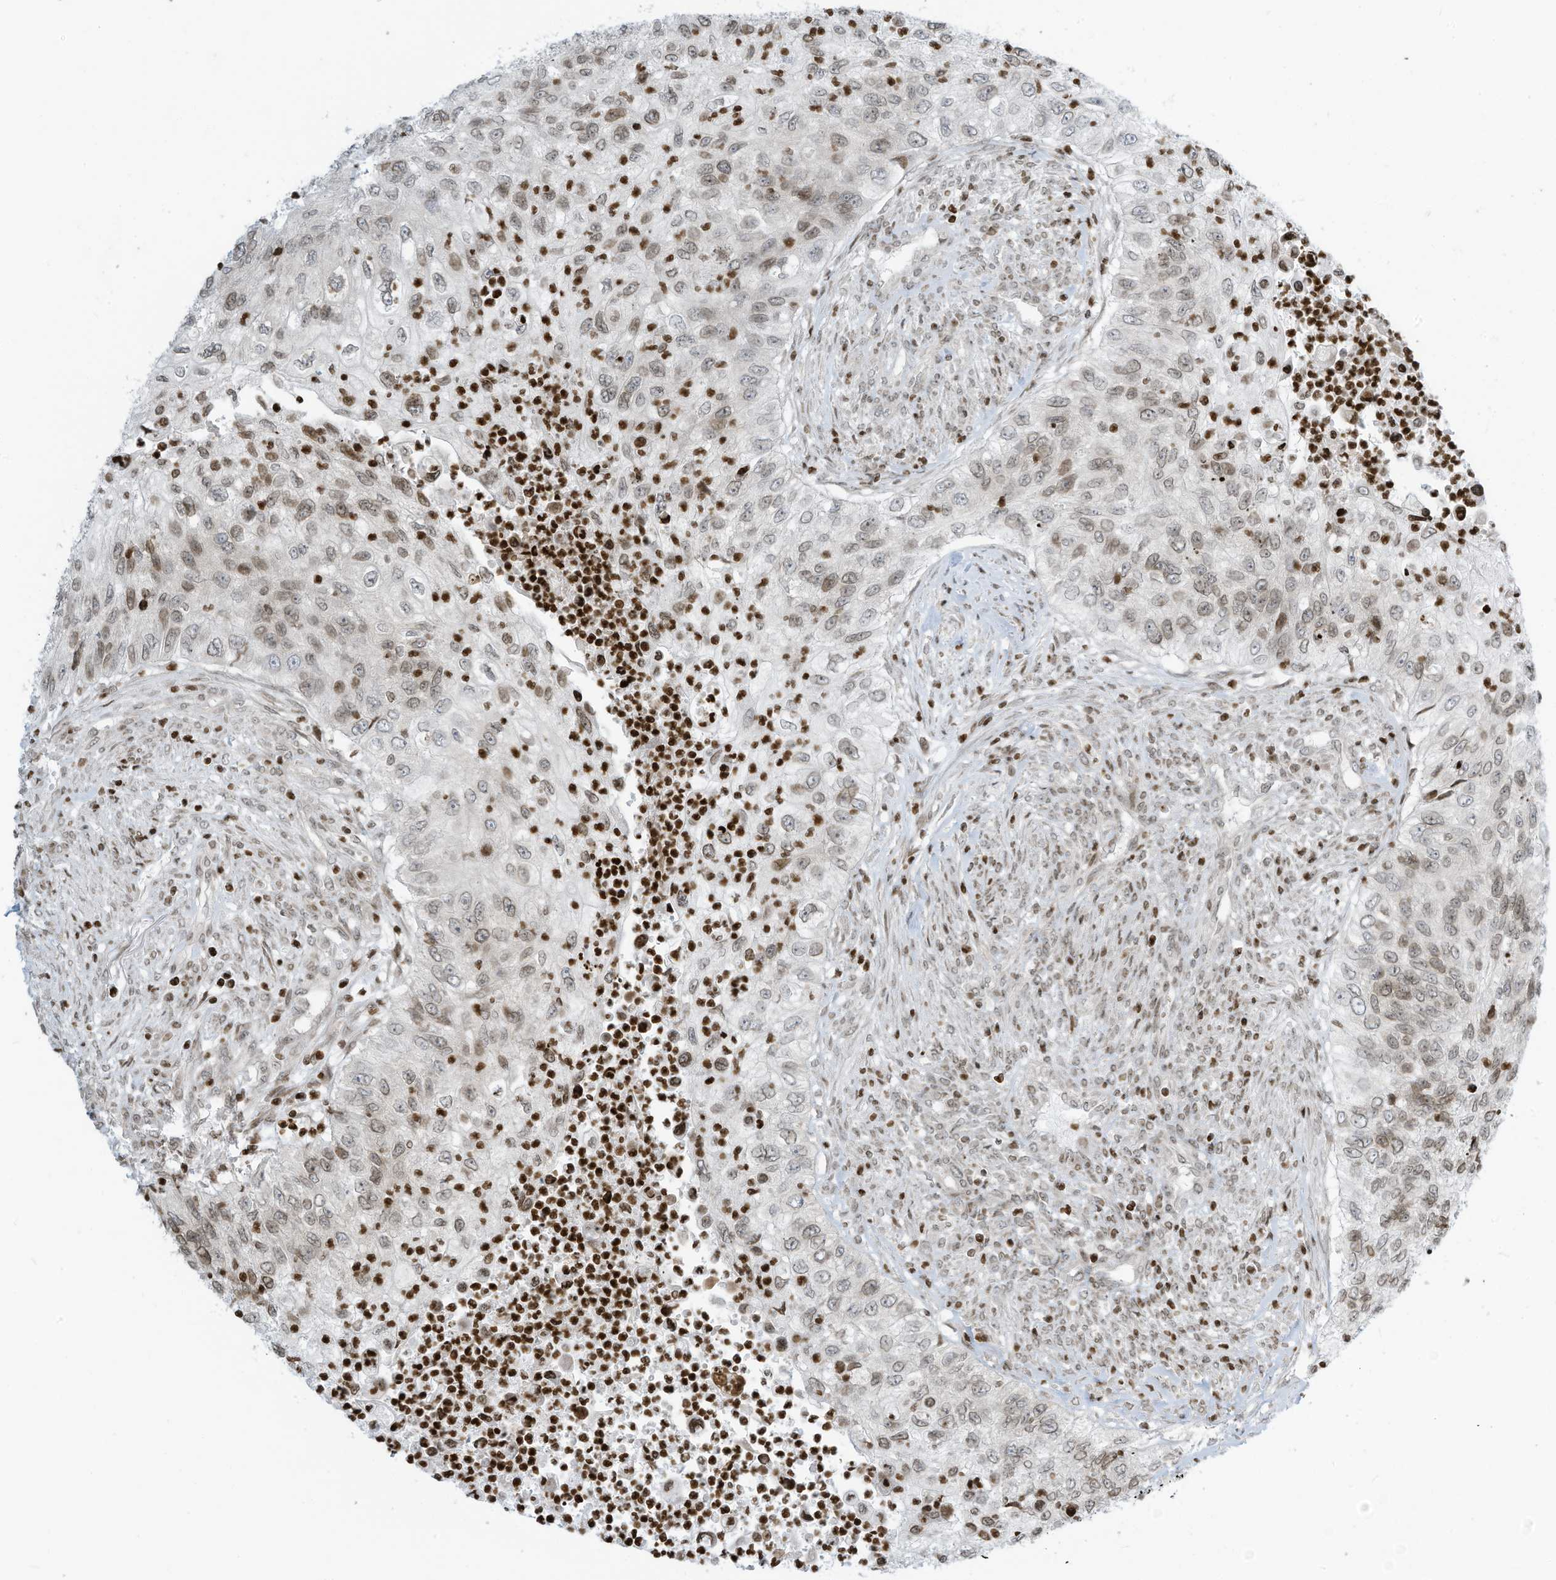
{"staining": {"intensity": "weak", "quantity": "25%-75%", "location": "nuclear"}, "tissue": "urothelial cancer", "cell_type": "Tumor cells", "image_type": "cancer", "snomed": [{"axis": "morphology", "description": "Urothelial carcinoma, High grade"}, {"axis": "topography", "description": "Urinary bladder"}], "caption": "Brown immunohistochemical staining in human urothelial carcinoma (high-grade) reveals weak nuclear positivity in about 25%-75% of tumor cells.", "gene": "ADI1", "patient": {"sex": "female", "age": 60}}